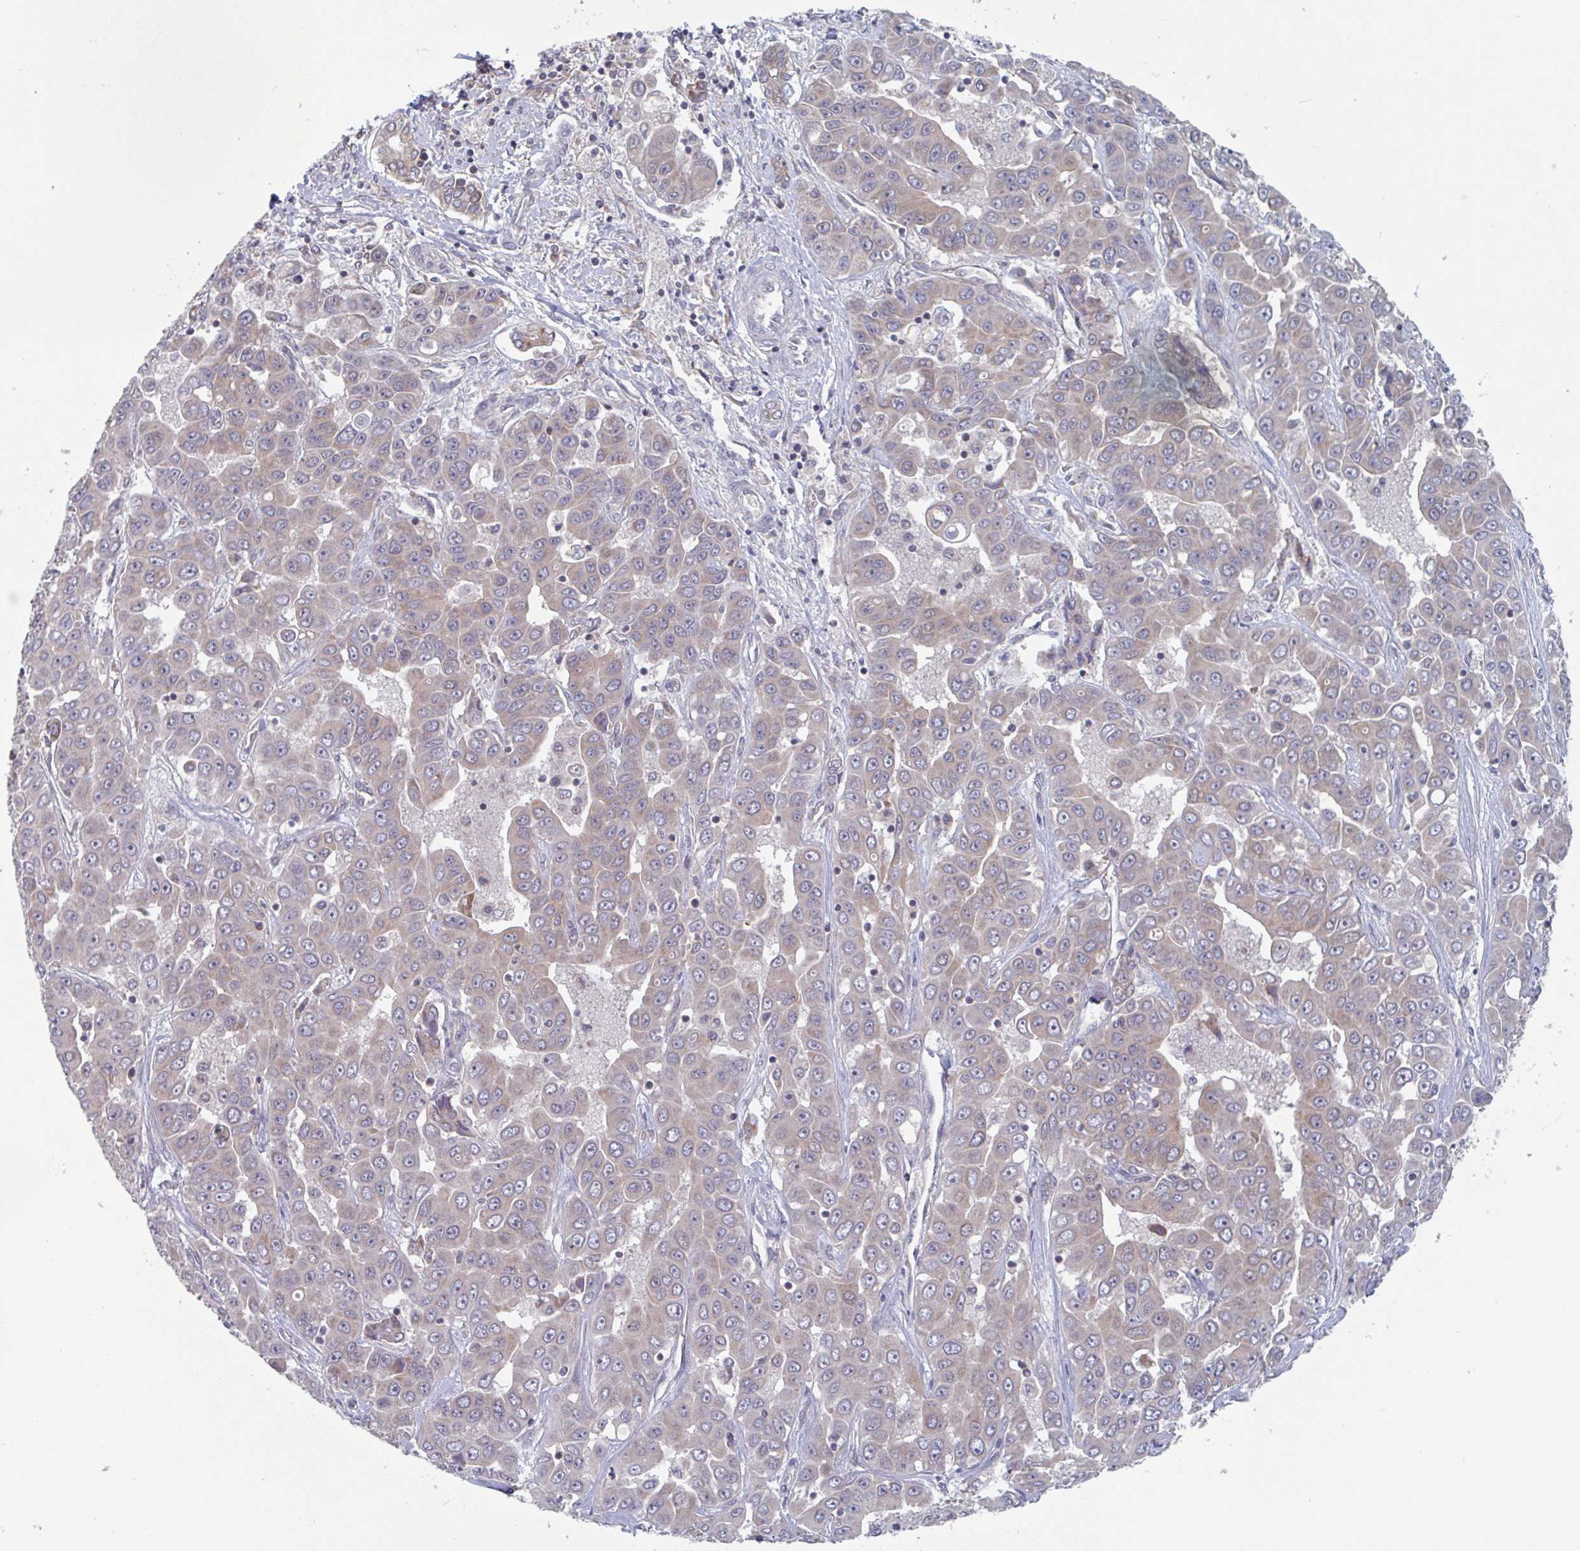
{"staining": {"intensity": "weak", "quantity": "25%-75%", "location": "cytoplasmic/membranous"}, "tissue": "liver cancer", "cell_type": "Tumor cells", "image_type": "cancer", "snomed": [{"axis": "morphology", "description": "Cholangiocarcinoma"}, {"axis": "topography", "description": "Liver"}], "caption": "A photomicrograph showing weak cytoplasmic/membranous expression in about 25%-75% of tumor cells in liver cancer (cholangiocarcinoma), as visualized by brown immunohistochemical staining.", "gene": "SURF1", "patient": {"sex": "female", "age": 52}}